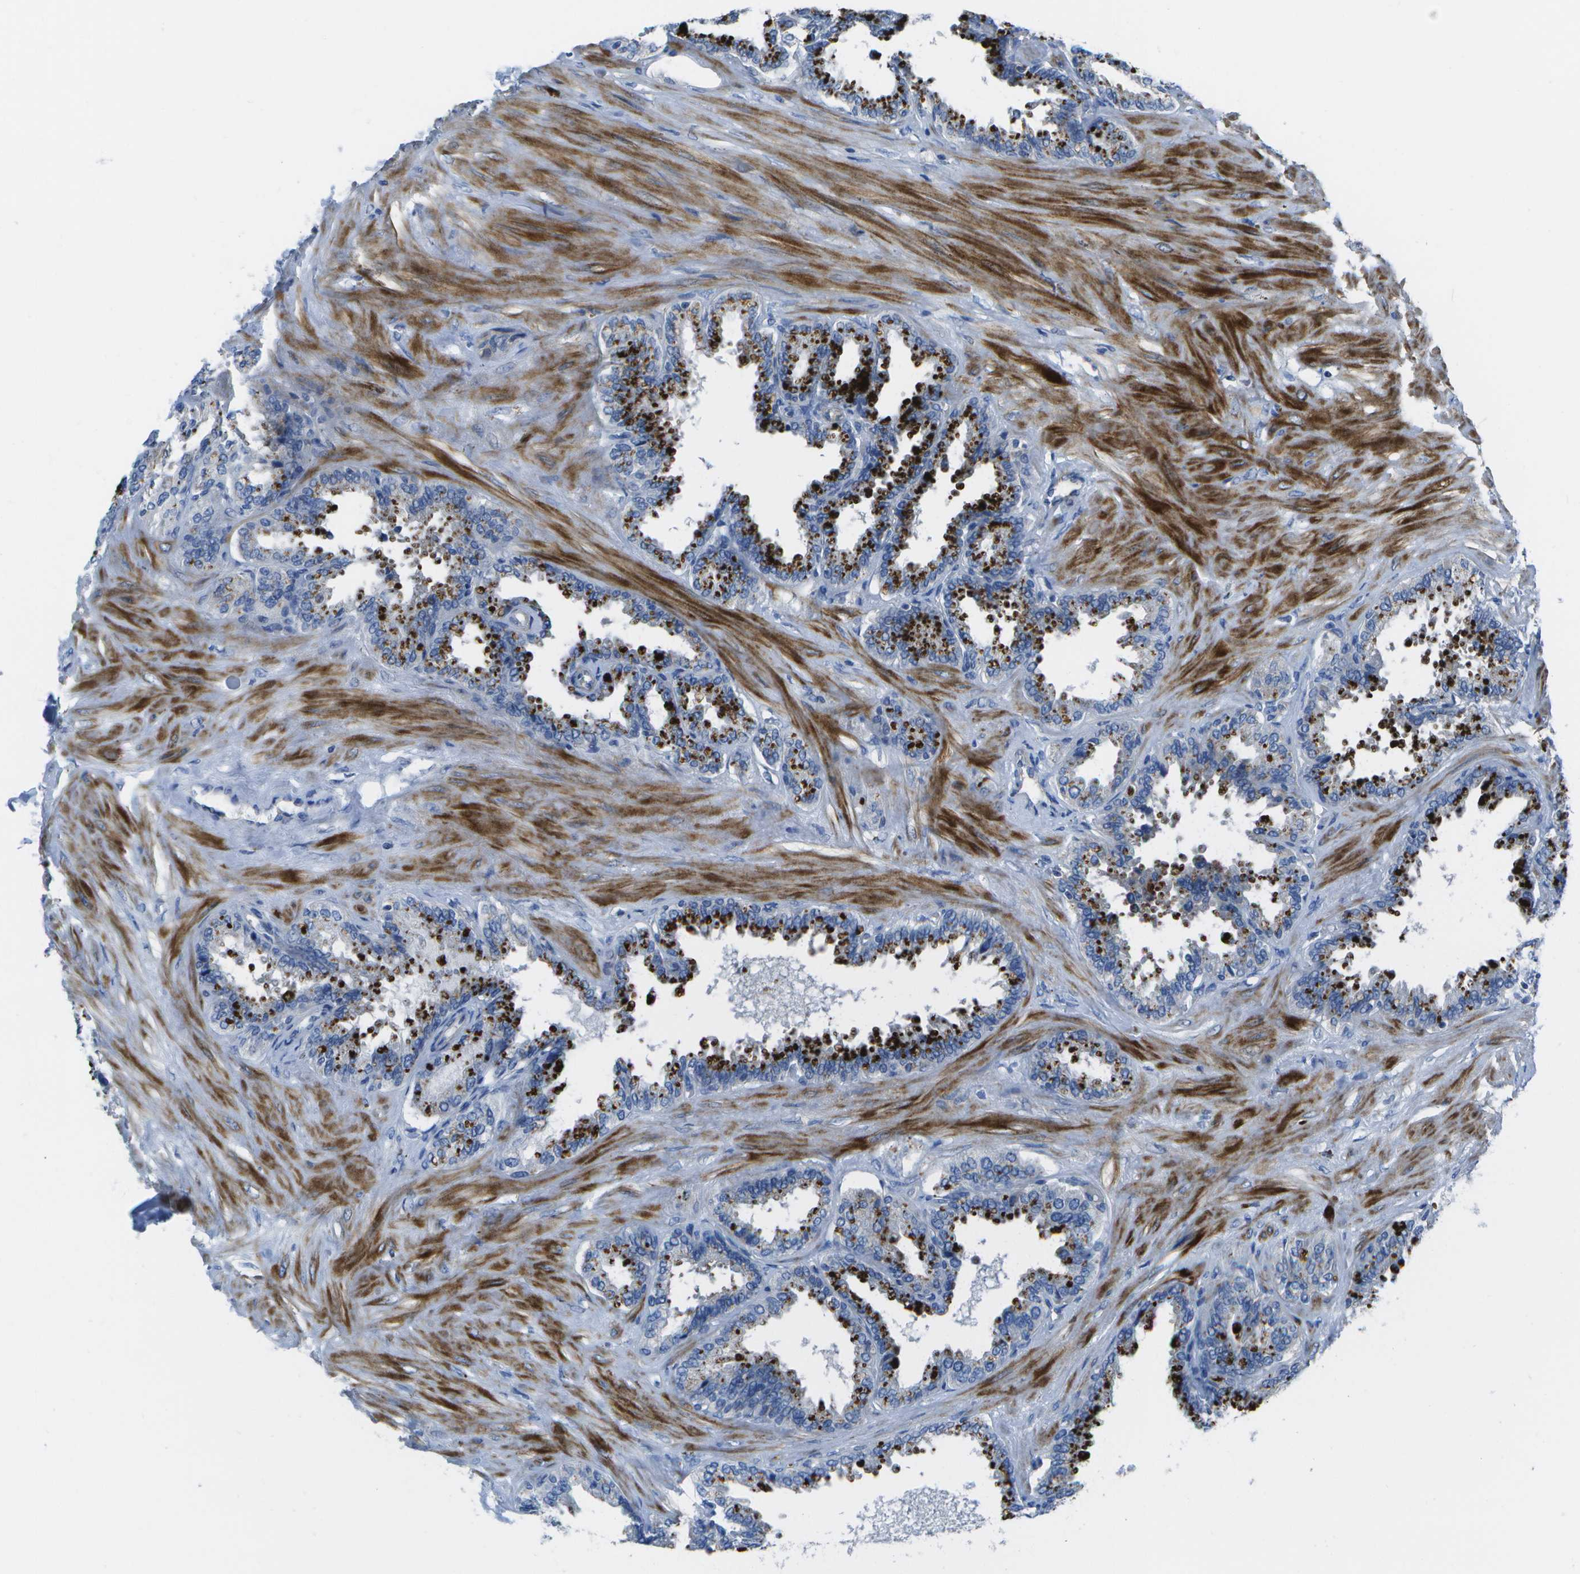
{"staining": {"intensity": "moderate", "quantity": "<25%", "location": "cytoplasmic/membranous"}, "tissue": "seminal vesicle", "cell_type": "Glandular cells", "image_type": "normal", "snomed": [{"axis": "morphology", "description": "Normal tissue, NOS"}, {"axis": "topography", "description": "Seminal veicle"}], "caption": "Immunohistochemical staining of unremarkable human seminal vesicle shows <25% levels of moderate cytoplasmic/membranous protein positivity in approximately <25% of glandular cells.", "gene": "DCT", "patient": {"sex": "male", "age": 46}}